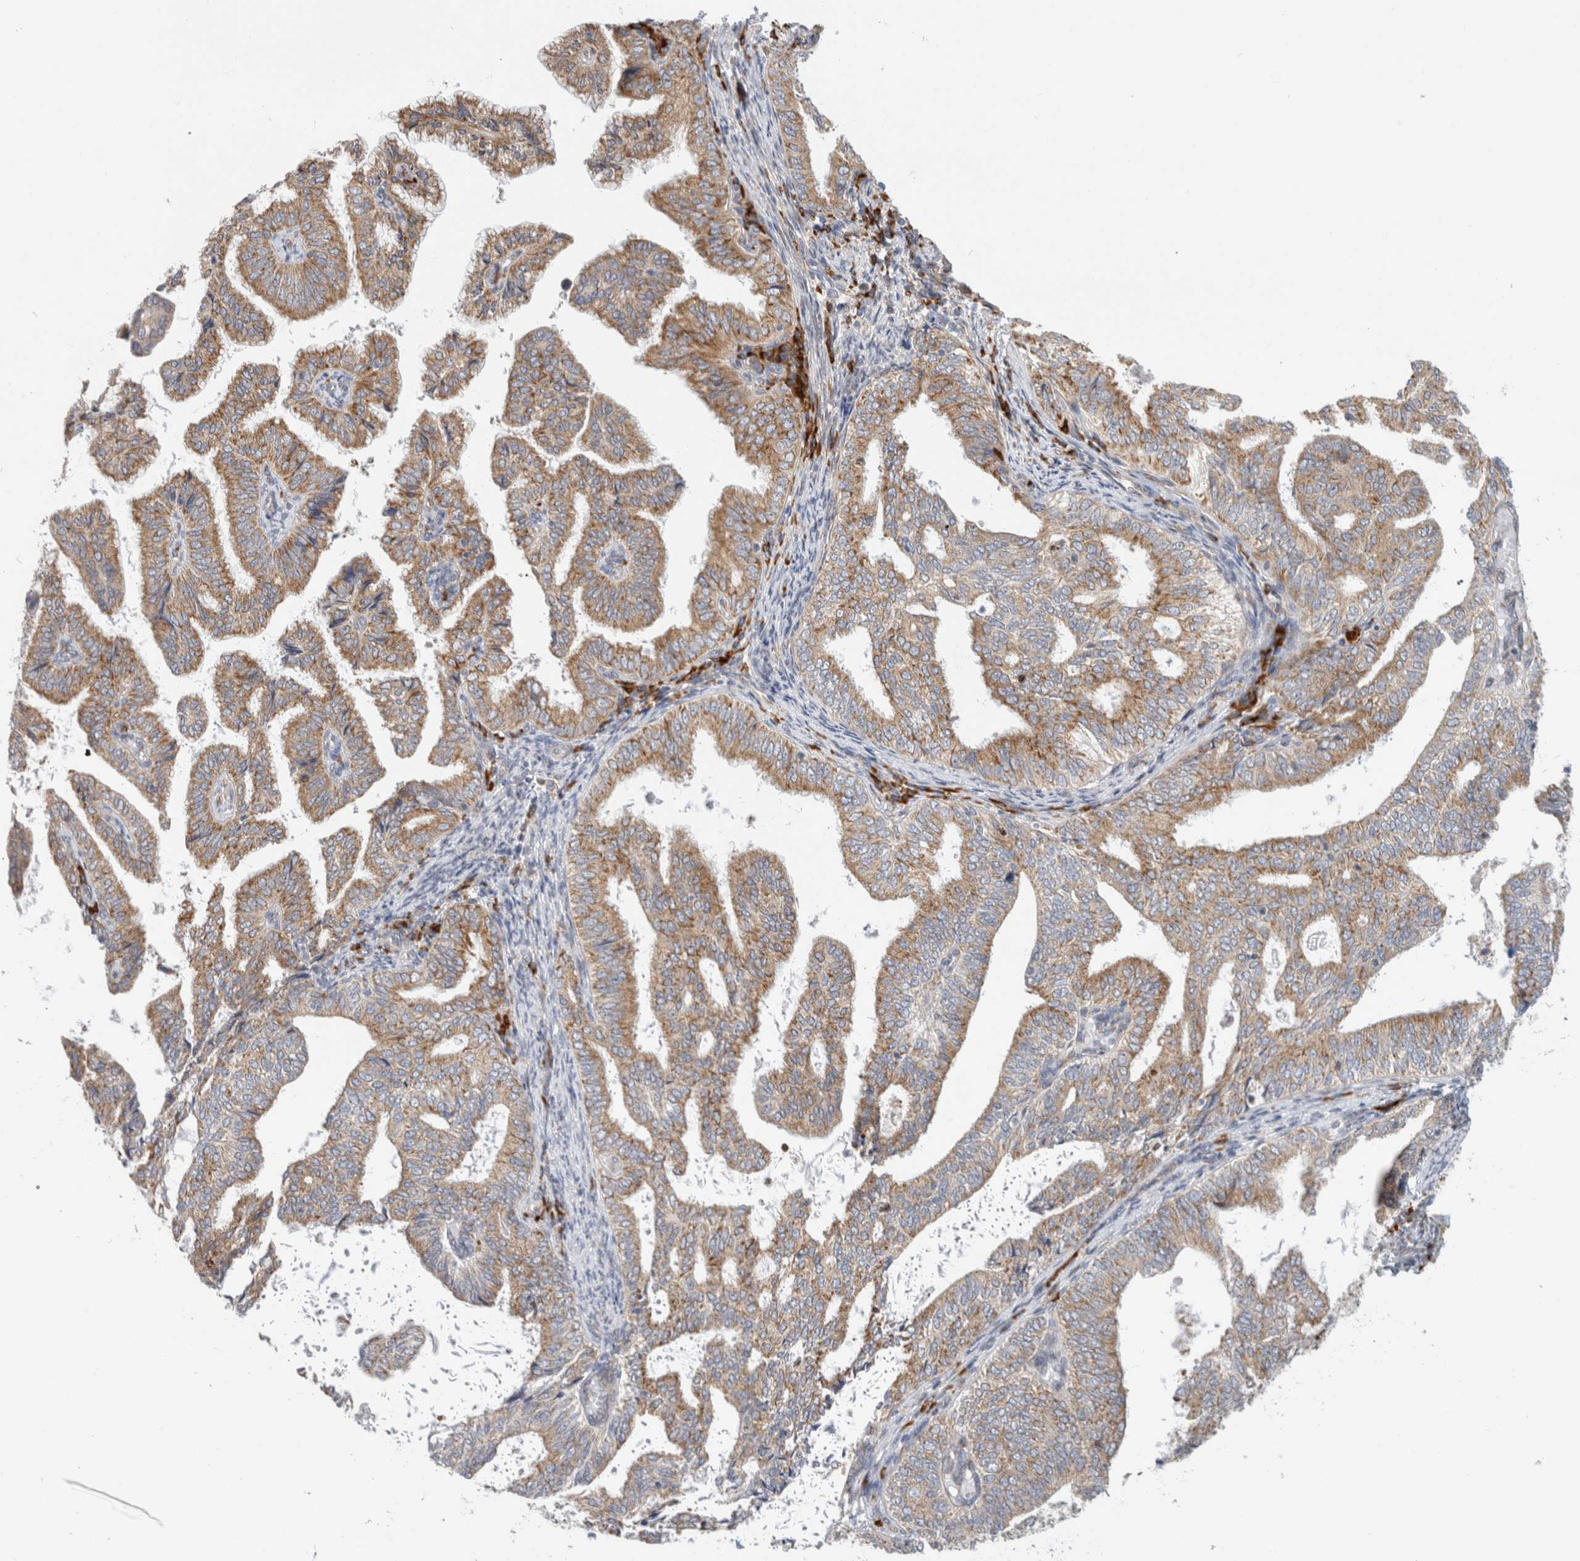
{"staining": {"intensity": "moderate", "quantity": ">75%", "location": "cytoplasmic/membranous"}, "tissue": "endometrial cancer", "cell_type": "Tumor cells", "image_type": "cancer", "snomed": [{"axis": "morphology", "description": "Adenocarcinoma, NOS"}, {"axis": "topography", "description": "Endometrium"}], "caption": "A photomicrograph of human adenocarcinoma (endometrial) stained for a protein shows moderate cytoplasmic/membranous brown staining in tumor cells.", "gene": "RPN2", "patient": {"sex": "female", "age": 58}}